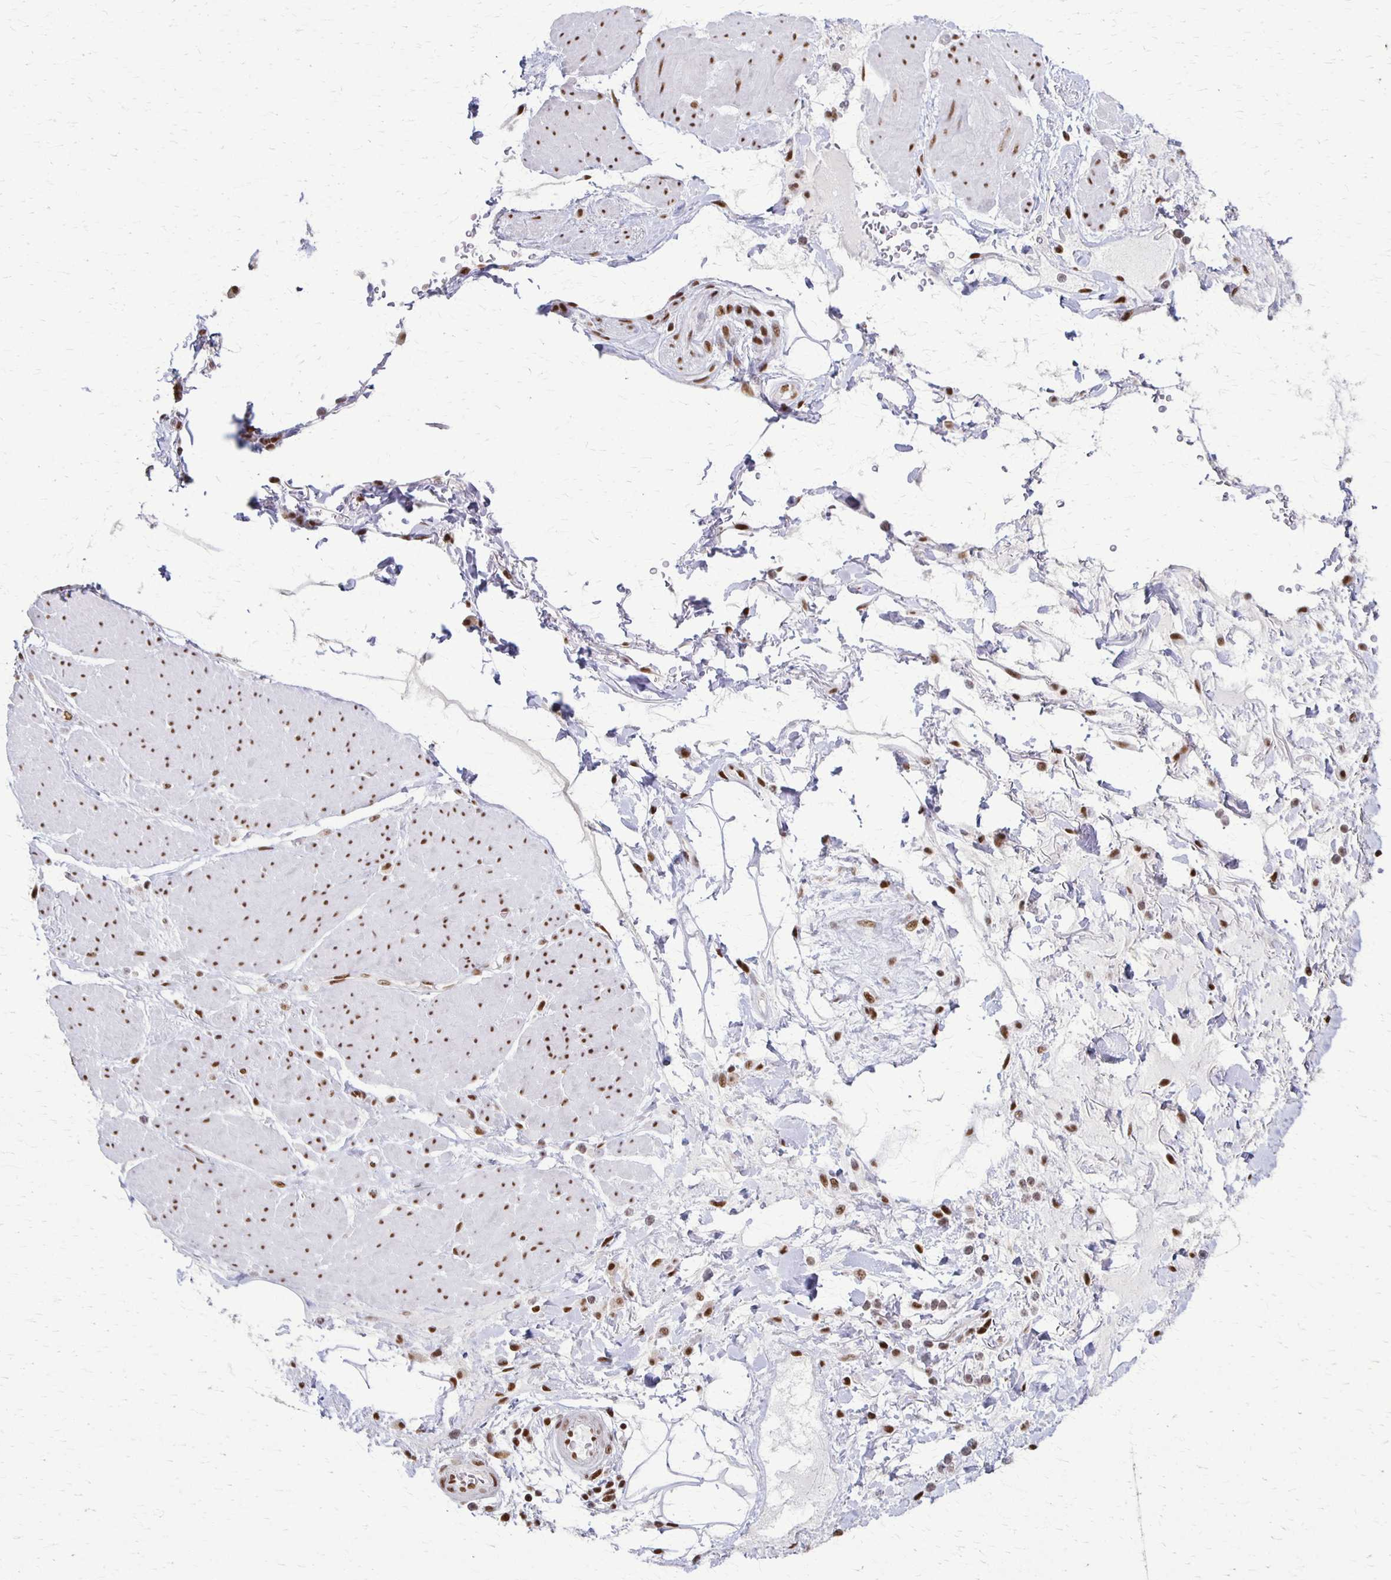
{"staining": {"intensity": "negative", "quantity": "none", "location": "none"}, "tissue": "adipose tissue", "cell_type": "Adipocytes", "image_type": "normal", "snomed": [{"axis": "morphology", "description": "Normal tissue, NOS"}, {"axis": "topography", "description": "Vagina"}, {"axis": "topography", "description": "Peripheral nerve tissue"}], "caption": "This image is of unremarkable adipose tissue stained with IHC to label a protein in brown with the nuclei are counter-stained blue. There is no expression in adipocytes. Brightfield microscopy of IHC stained with DAB (3,3'-diaminobenzidine) (brown) and hematoxylin (blue), captured at high magnification.", "gene": "XRCC6", "patient": {"sex": "female", "age": 71}}